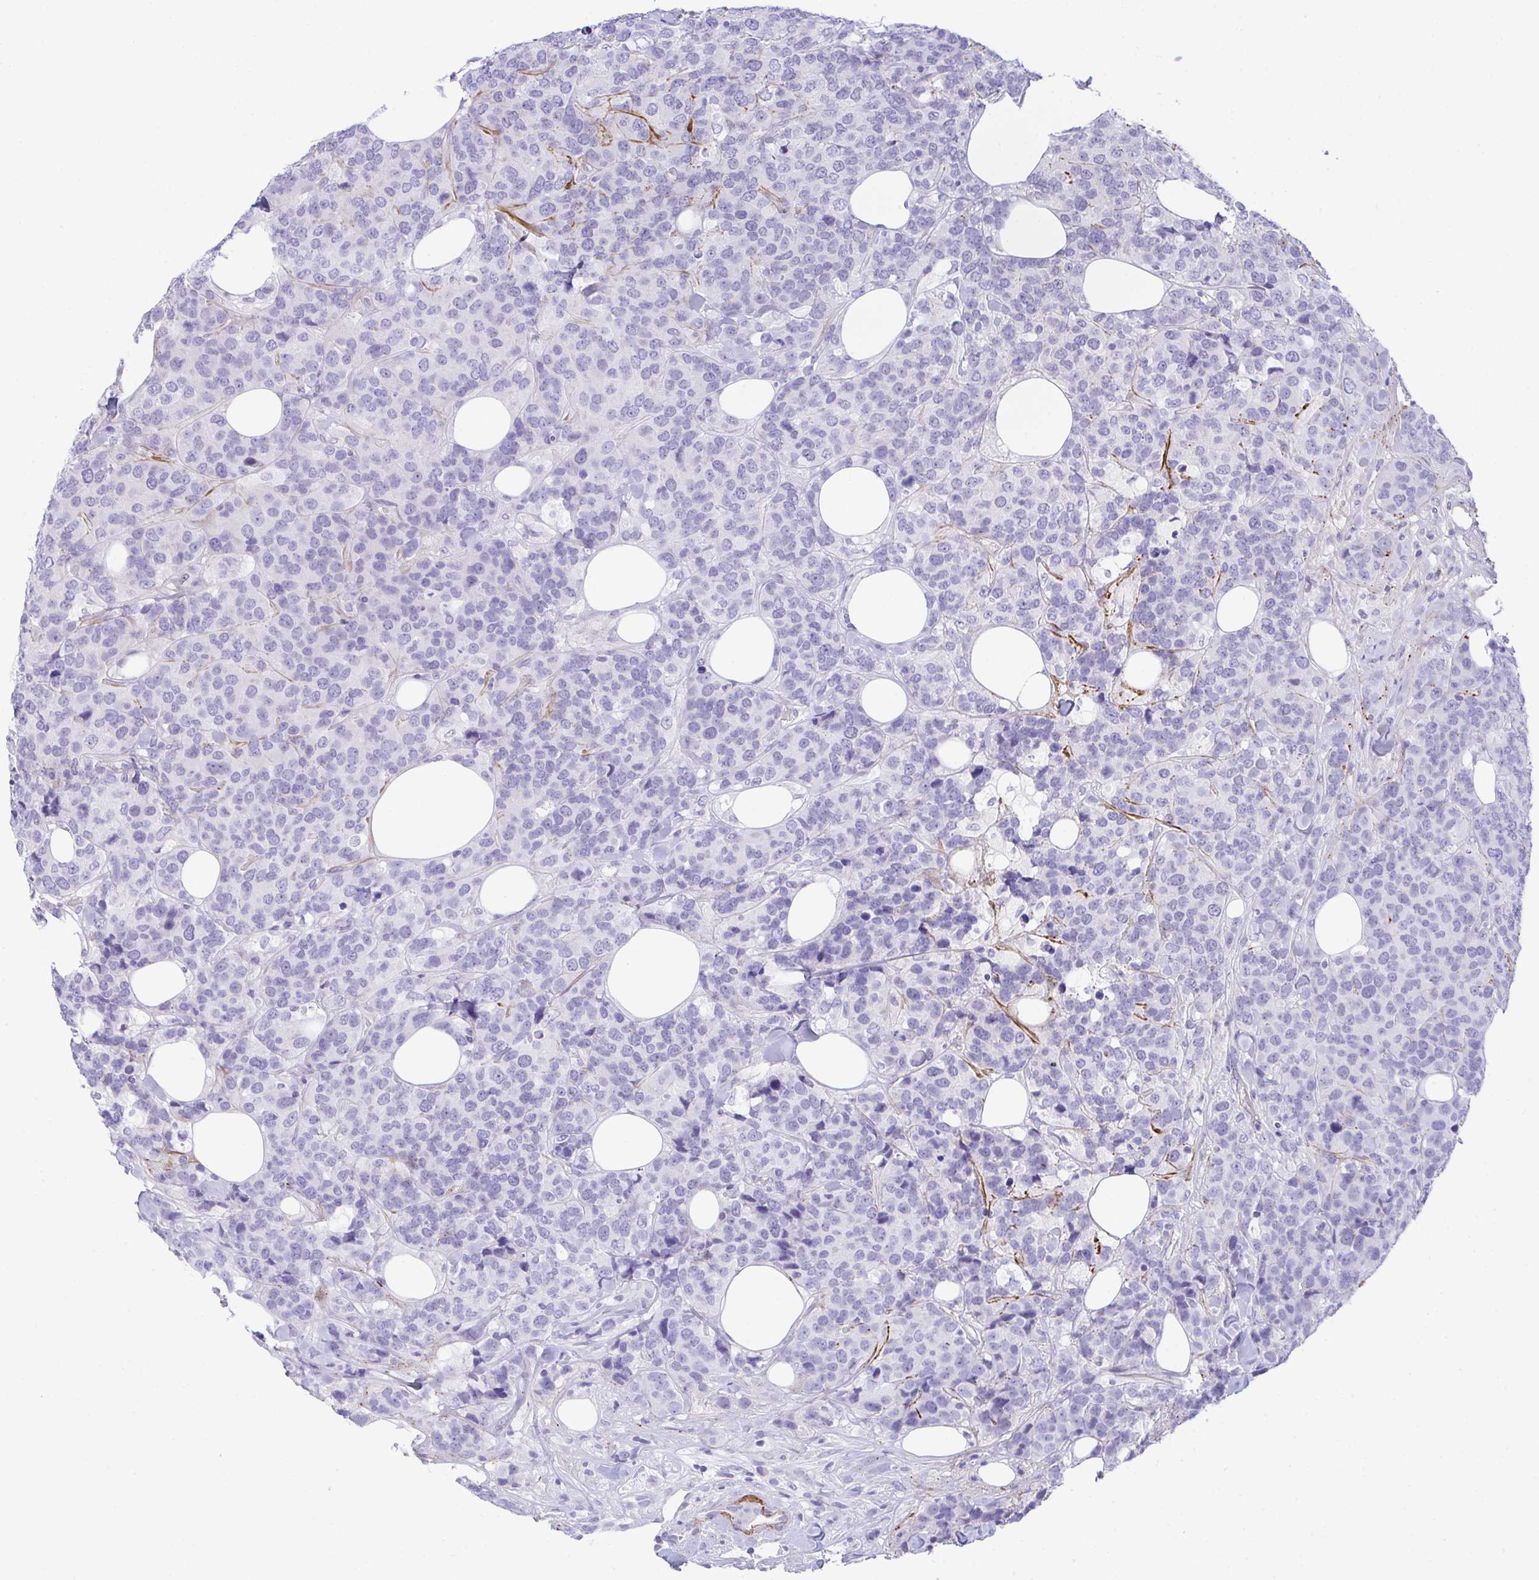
{"staining": {"intensity": "negative", "quantity": "none", "location": "none"}, "tissue": "breast cancer", "cell_type": "Tumor cells", "image_type": "cancer", "snomed": [{"axis": "morphology", "description": "Lobular carcinoma"}, {"axis": "topography", "description": "Breast"}], "caption": "Tumor cells are negative for brown protein staining in breast lobular carcinoma.", "gene": "KMT2E", "patient": {"sex": "female", "age": 59}}